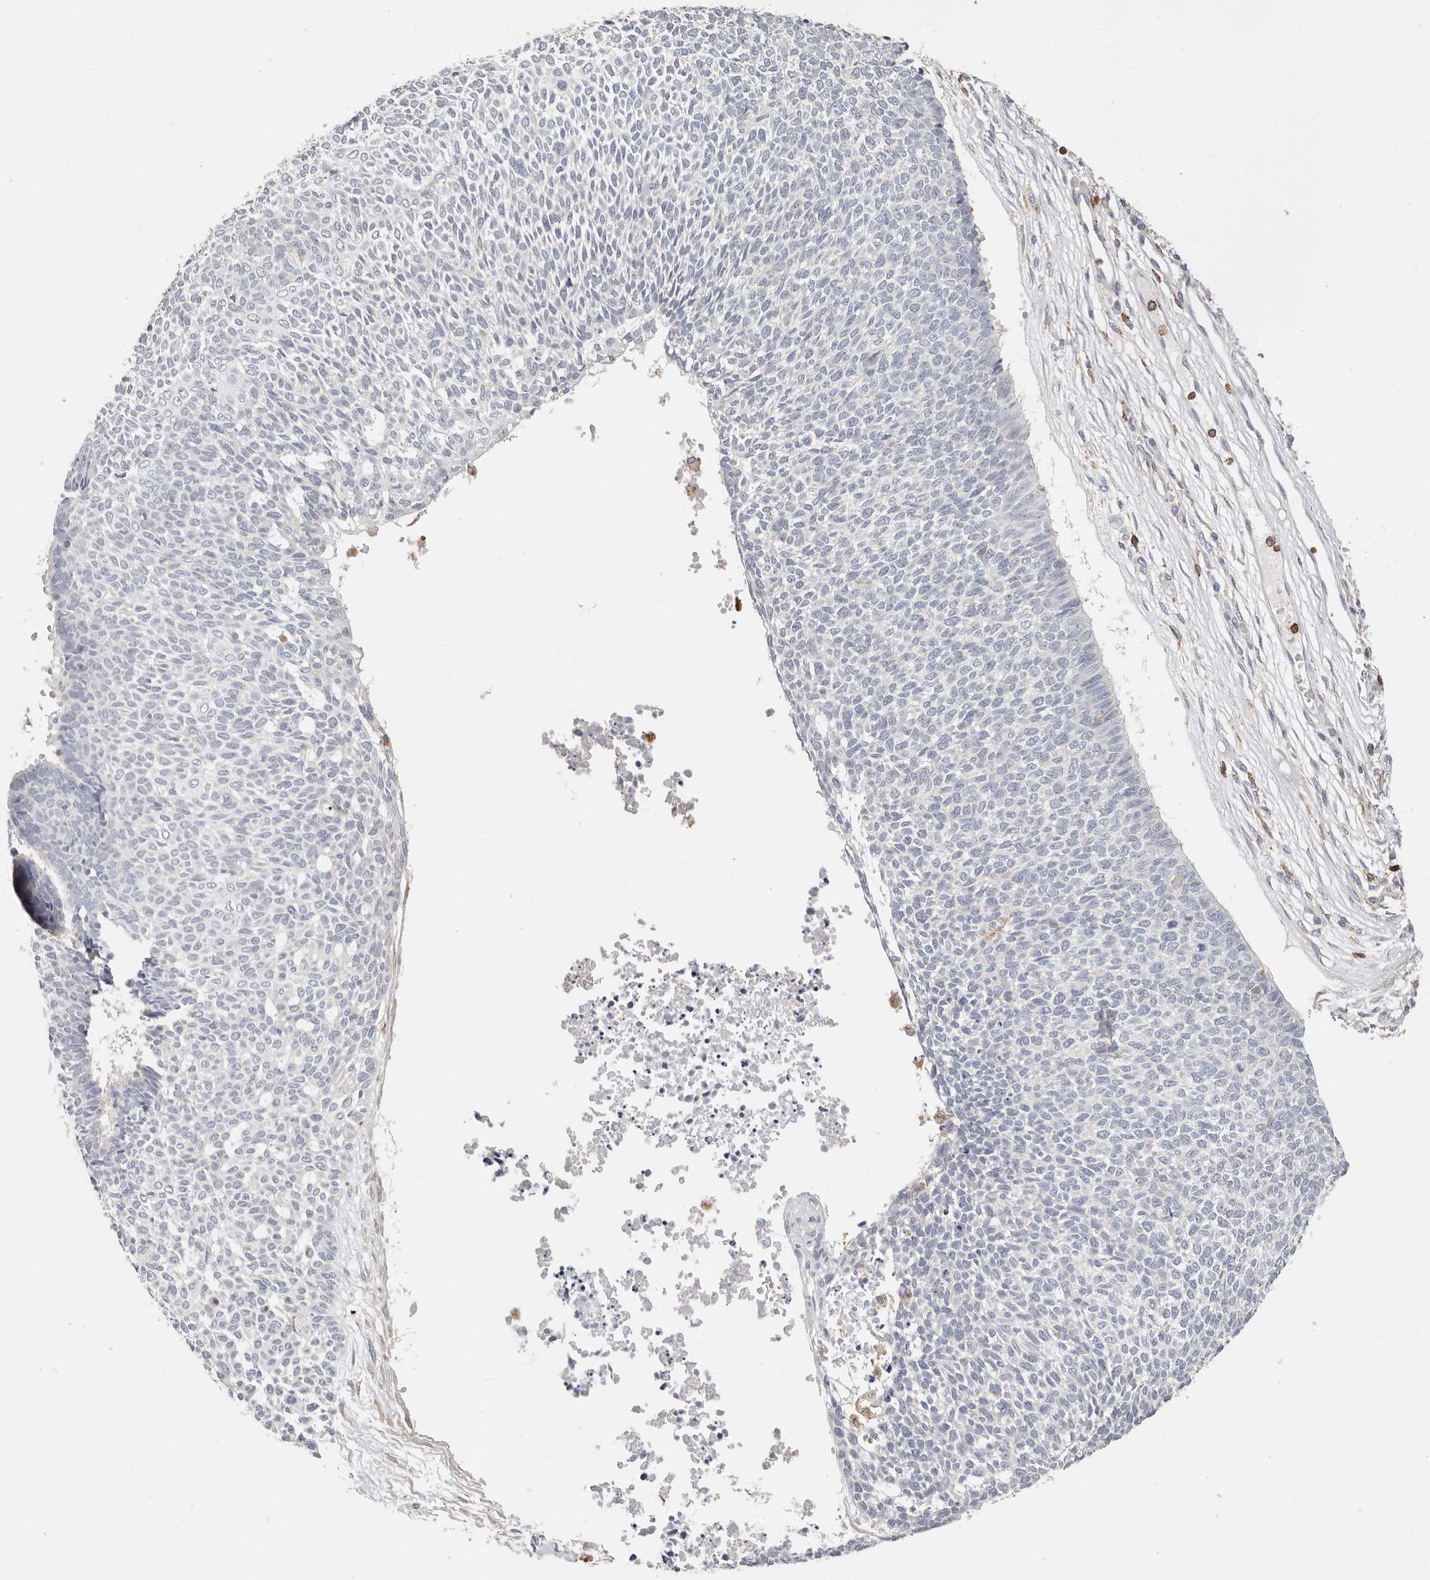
{"staining": {"intensity": "negative", "quantity": "none", "location": "none"}, "tissue": "skin cancer", "cell_type": "Tumor cells", "image_type": "cancer", "snomed": [{"axis": "morphology", "description": "Basal cell carcinoma"}, {"axis": "topography", "description": "Skin"}], "caption": "Tumor cells are negative for brown protein staining in skin cancer (basal cell carcinoma).", "gene": "TMEM63B", "patient": {"sex": "female", "age": 84}}